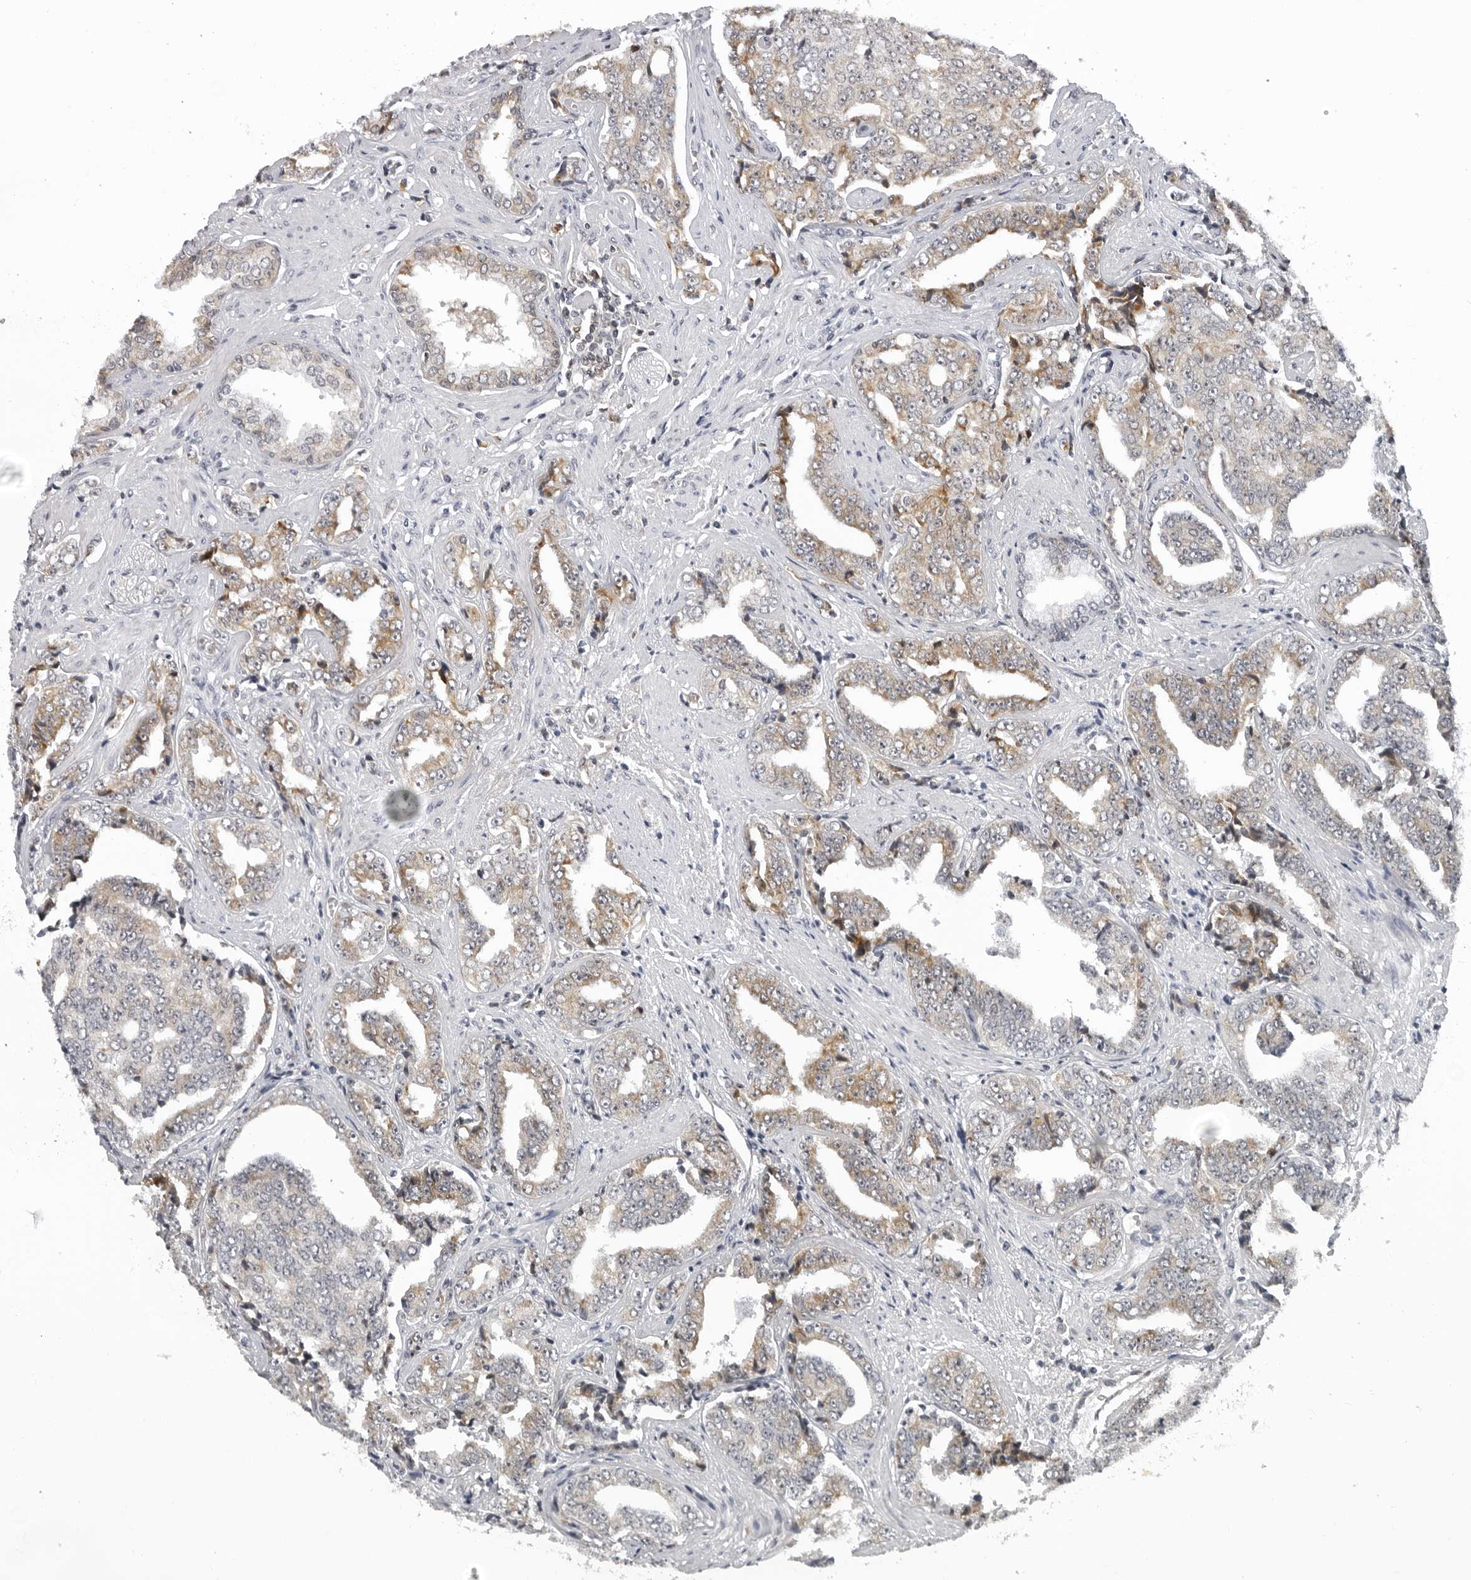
{"staining": {"intensity": "weak", "quantity": "25%-75%", "location": "cytoplasmic/membranous"}, "tissue": "prostate cancer", "cell_type": "Tumor cells", "image_type": "cancer", "snomed": [{"axis": "morphology", "description": "Adenocarcinoma, High grade"}, {"axis": "topography", "description": "Prostate"}], "caption": "The photomicrograph displays immunohistochemical staining of prostate cancer (high-grade adenocarcinoma). There is weak cytoplasmic/membranous expression is present in approximately 25%-75% of tumor cells. The protein of interest is shown in brown color, while the nuclei are stained blue.", "gene": "MRPS15", "patient": {"sex": "male", "age": 71}}